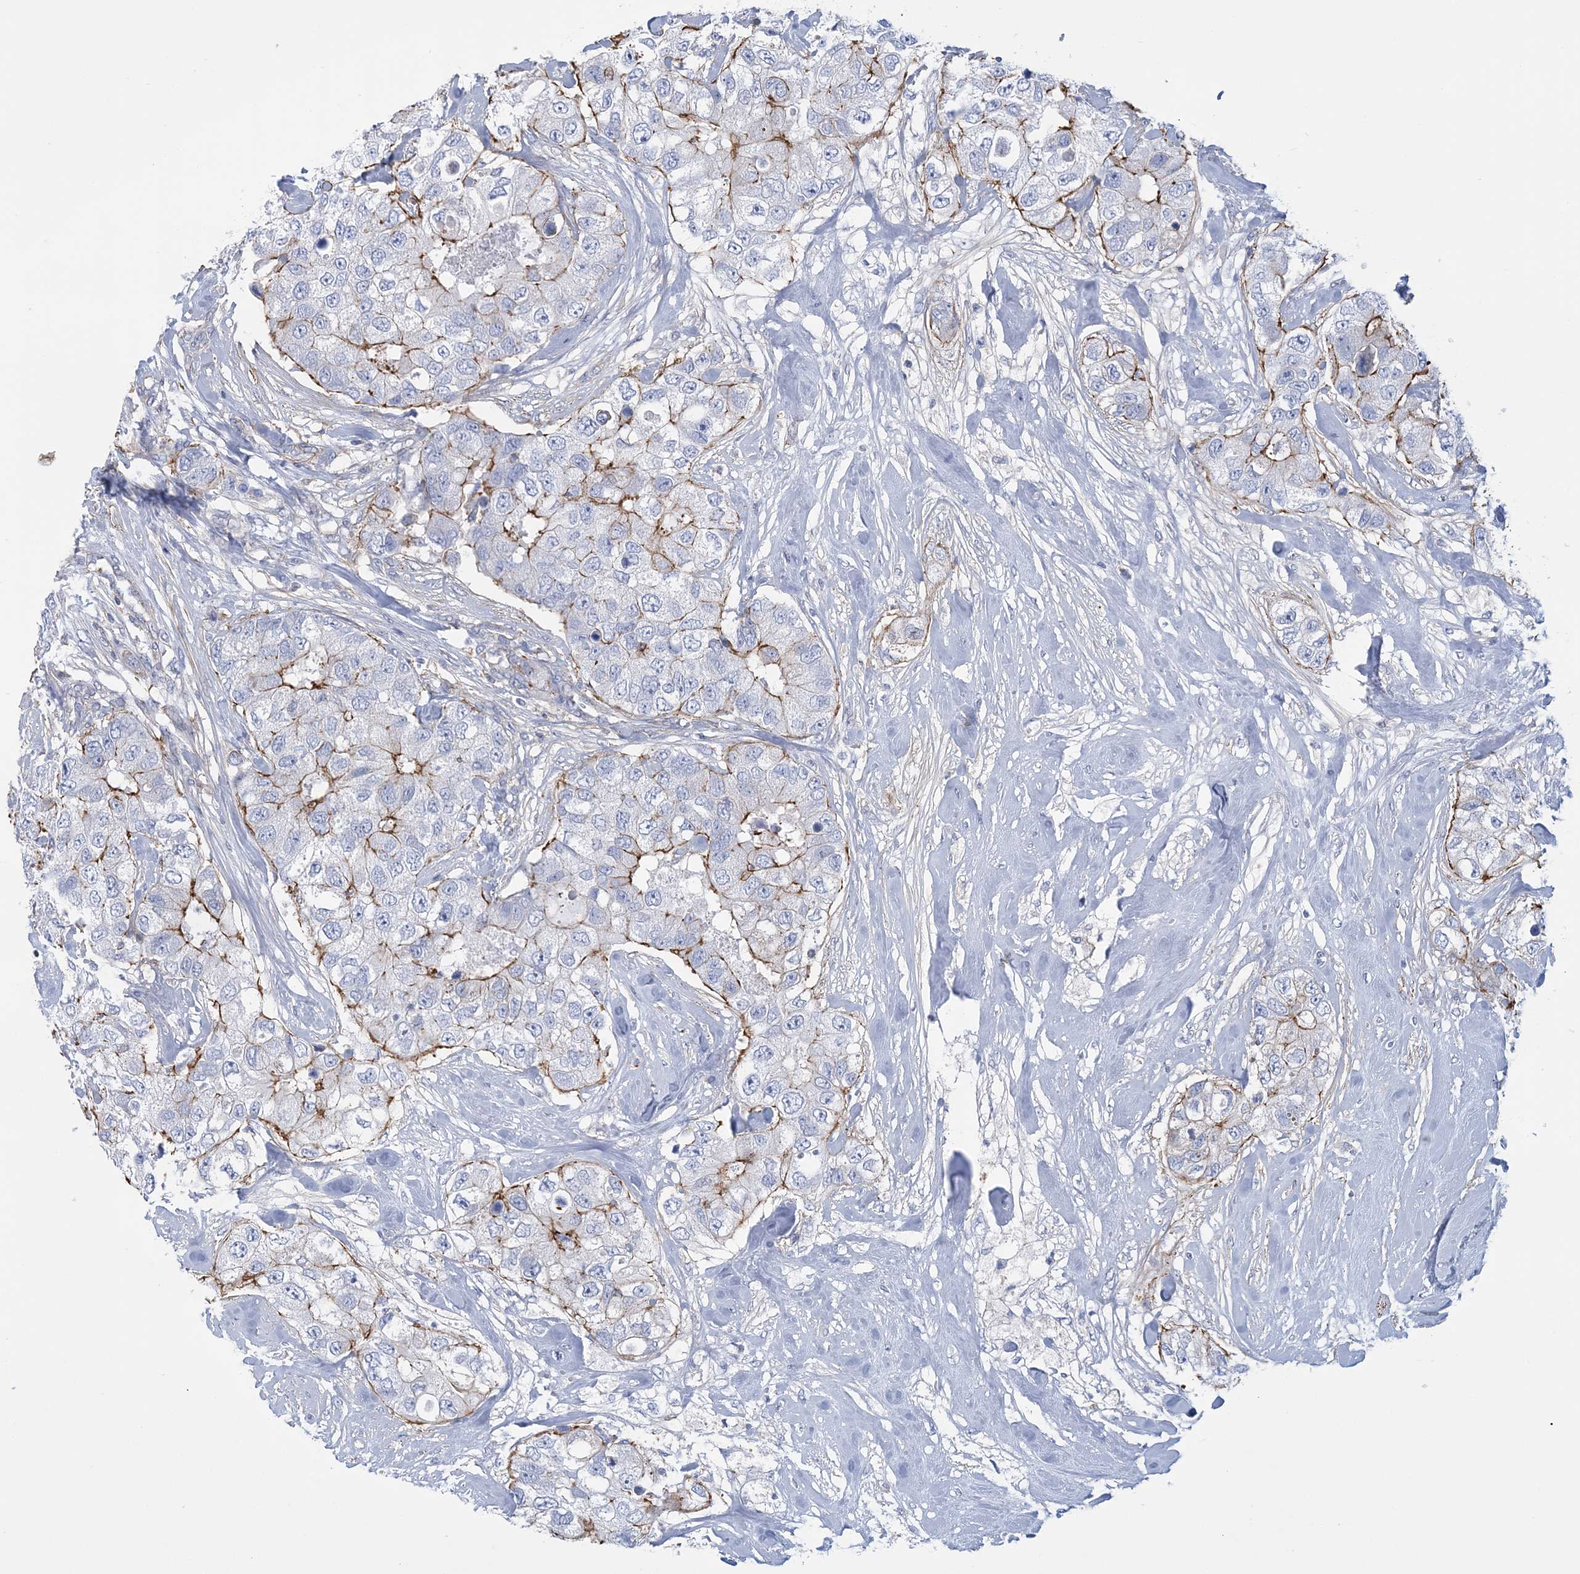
{"staining": {"intensity": "moderate", "quantity": "<25%", "location": "cytoplasmic/membranous"}, "tissue": "breast cancer", "cell_type": "Tumor cells", "image_type": "cancer", "snomed": [{"axis": "morphology", "description": "Duct carcinoma"}, {"axis": "topography", "description": "Breast"}], "caption": "This is a photomicrograph of IHC staining of breast cancer, which shows moderate positivity in the cytoplasmic/membranous of tumor cells.", "gene": "C11orf21", "patient": {"sex": "female", "age": 62}}